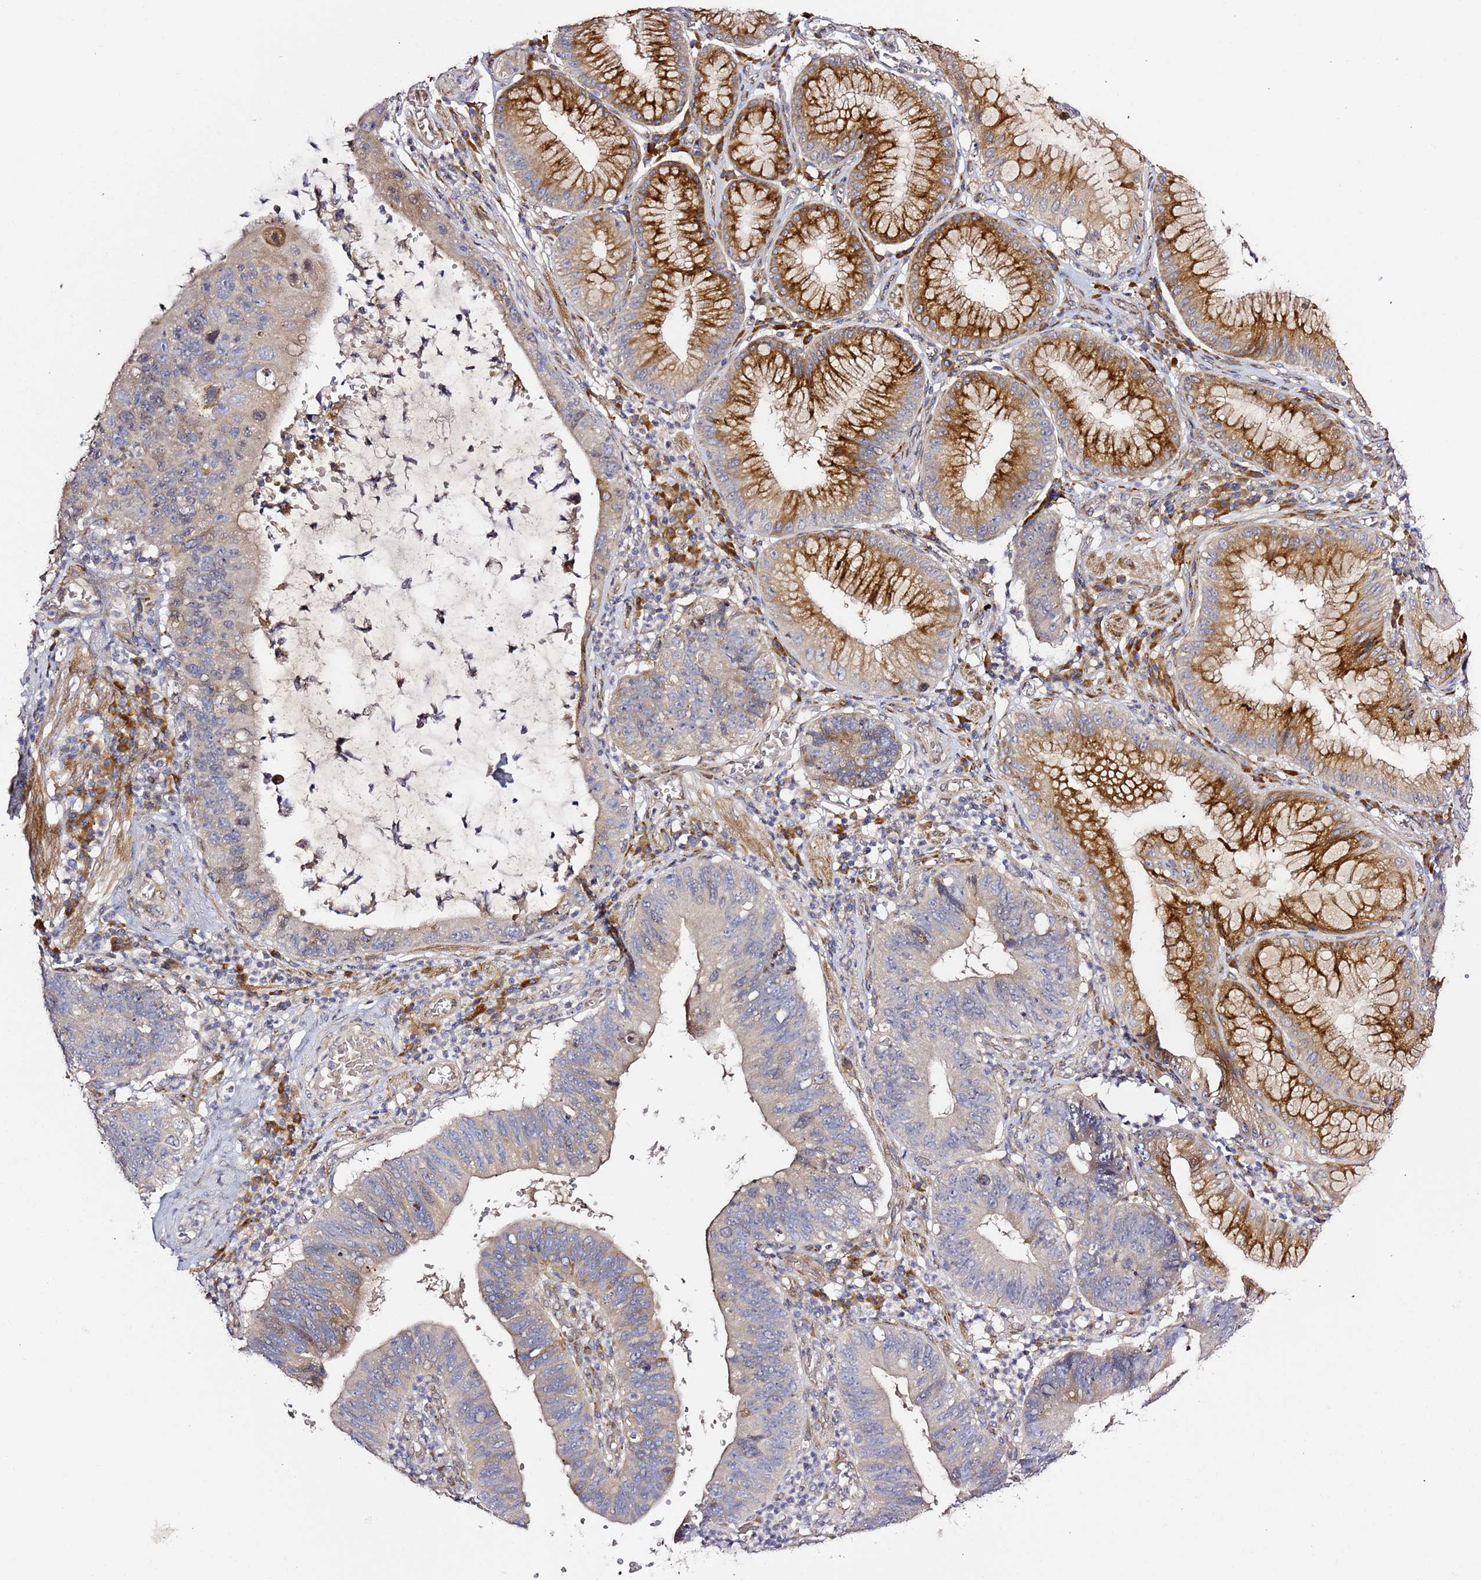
{"staining": {"intensity": "strong", "quantity": "<25%", "location": "cytoplasmic/membranous"}, "tissue": "stomach cancer", "cell_type": "Tumor cells", "image_type": "cancer", "snomed": [{"axis": "morphology", "description": "Adenocarcinoma, NOS"}, {"axis": "topography", "description": "Stomach"}], "caption": "Immunohistochemistry of adenocarcinoma (stomach) demonstrates medium levels of strong cytoplasmic/membranous expression in about <25% of tumor cells. Nuclei are stained in blue.", "gene": "HSD17B7", "patient": {"sex": "male", "age": 59}}